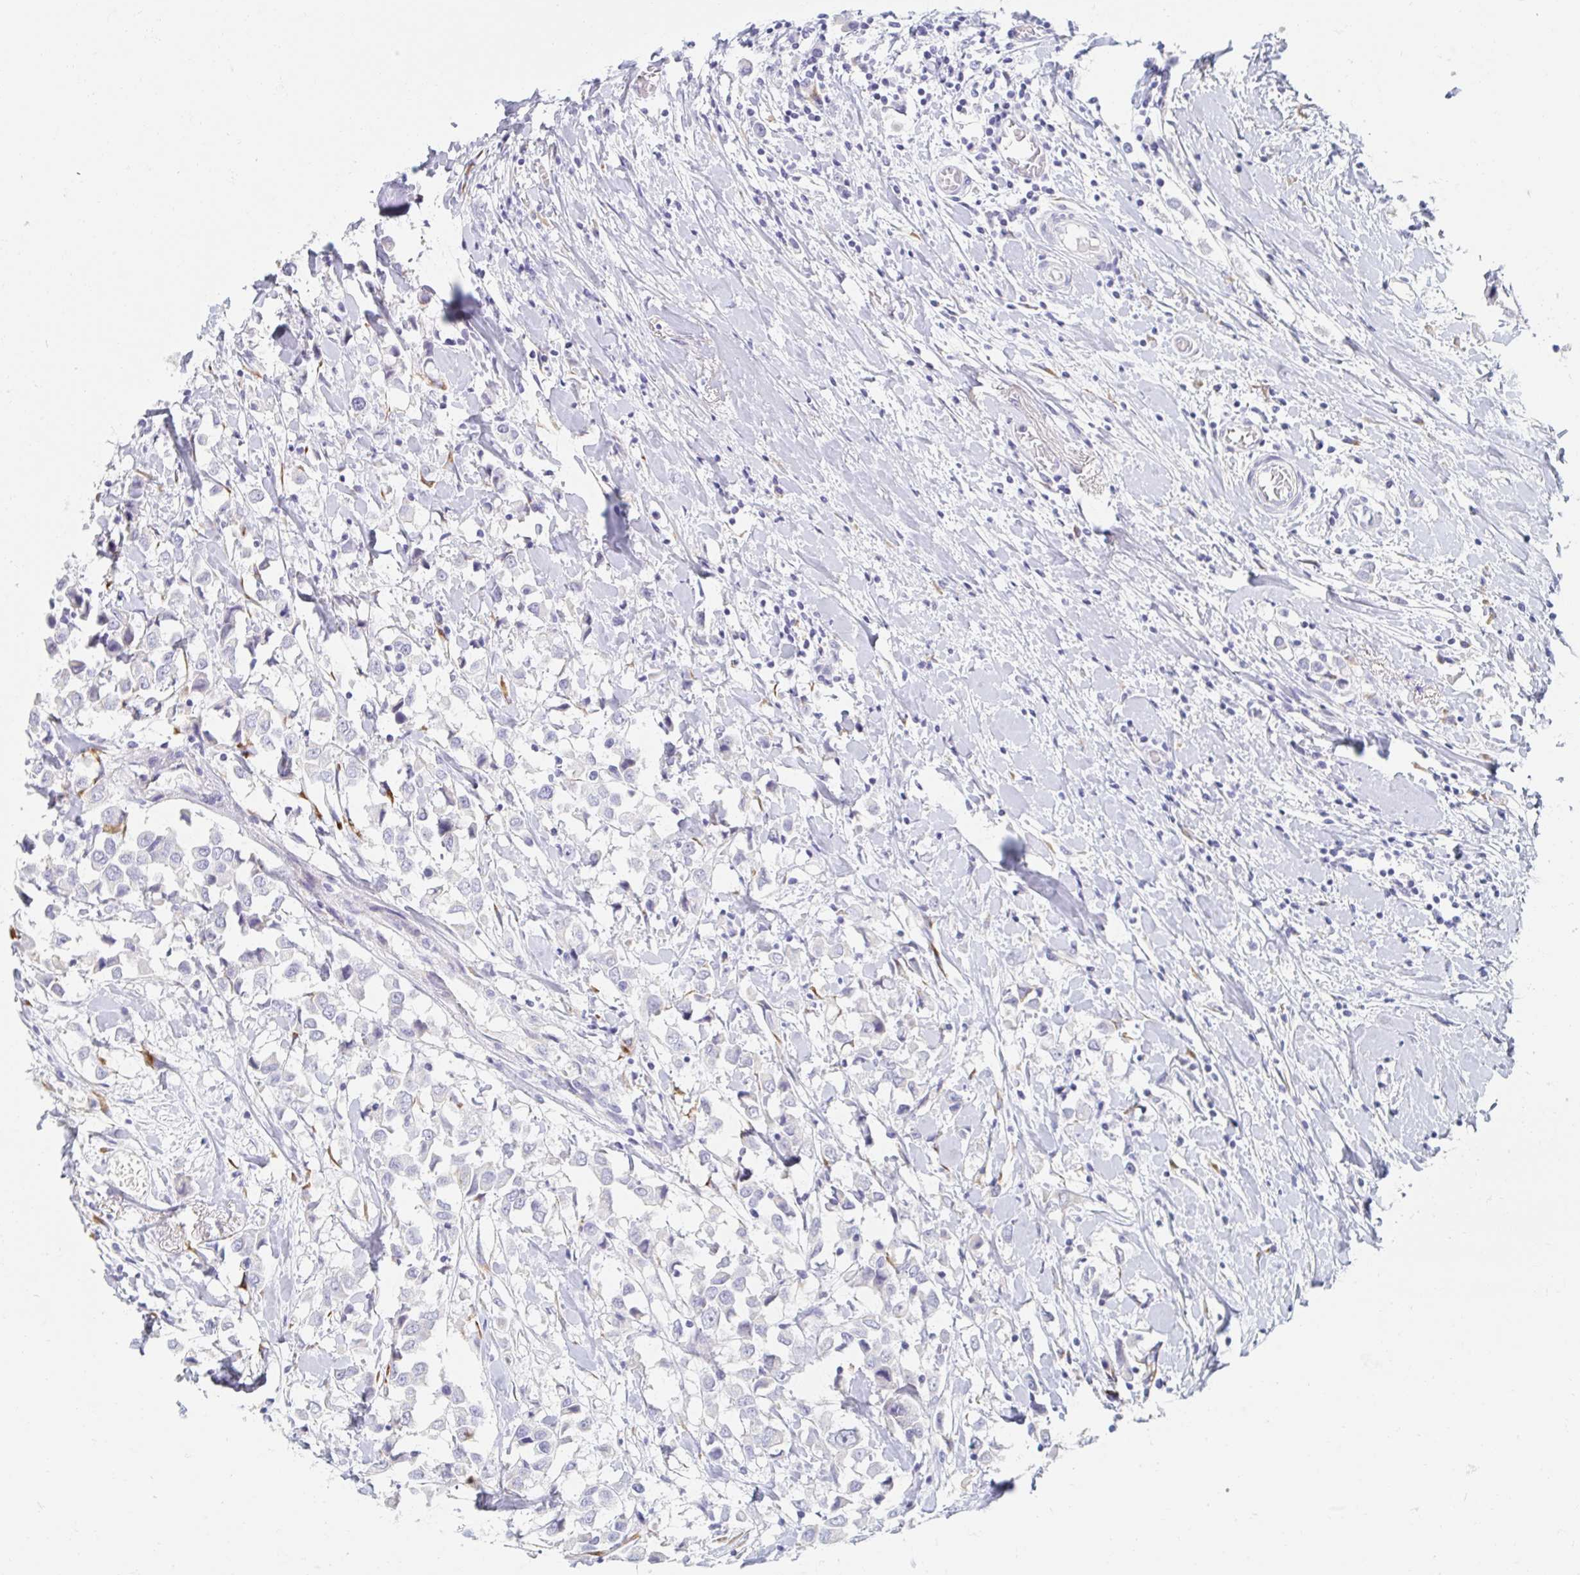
{"staining": {"intensity": "negative", "quantity": "none", "location": "none"}, "tissue": "breast cancer", "cell_type": "Tumor cells", "image_type": "cancer", "snomed": [{"axis": "morphology", "description": "Duct carcinoma"}, {"axis": "topography", "description": "Breast"}], "caption": "A photomicrograph of breast cancer (intraductal carcinoma) stained for a protein displays no brown staining in tumor cells.", "gene": "MYLK2", "patient": {"sex": "female", "age": 61}}